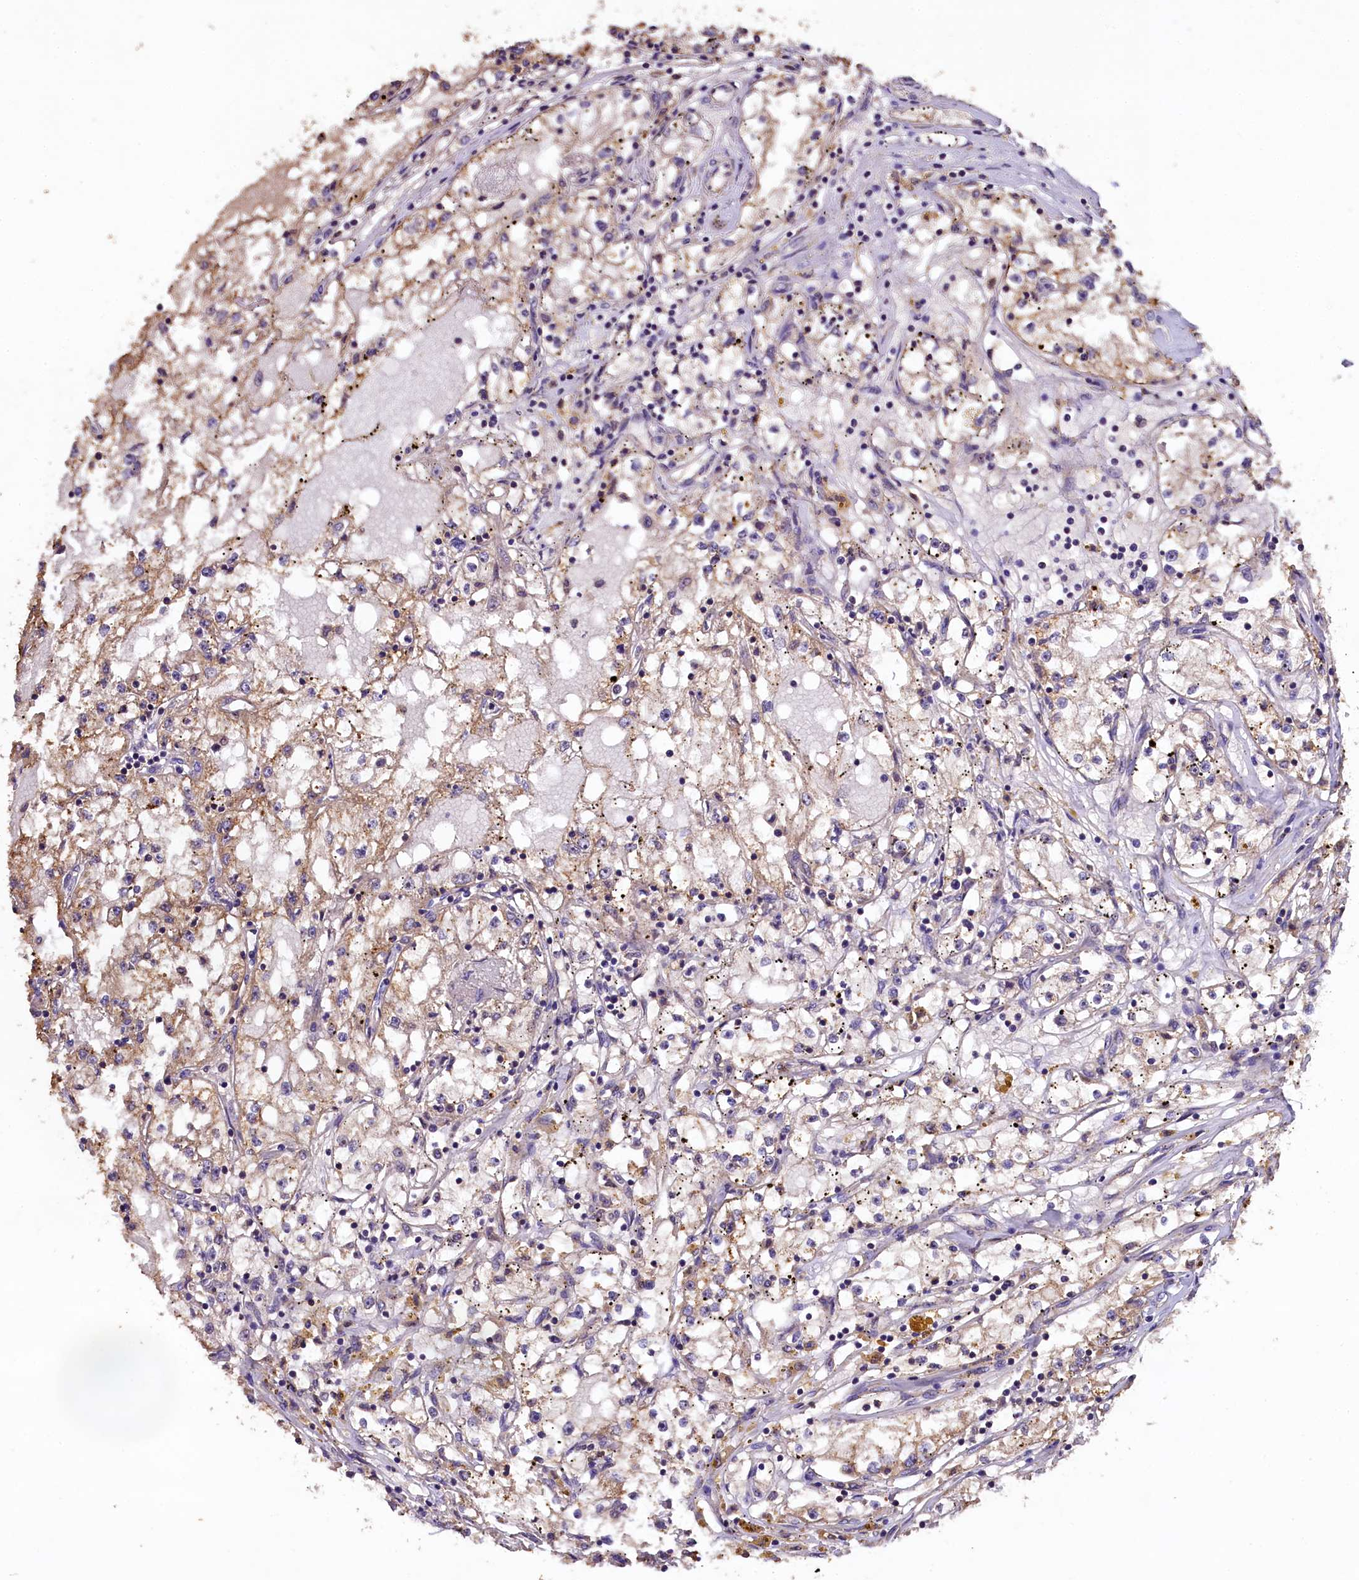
{"staining": {"intensity": "moderate", "quantity": "25%-75%", "location": "cytoplasmic/membranous"}, "tissue": "renal cancer", "cell_type": "Tumor cells", "image_type": "cancer", "snomed": [{"axis": "morphology", "description": "Adenocarcinoma, NOS"}, {"axis": "topography", "description": "Kidney"}], "caption": "Renal cancer (adenocarcinoma) stained for a protein (brown) exhibits moderate cytoplasmic/membranous positive staining in approximately 25%-75% of tumor cells.", "gene": "PLXNB1", "patient": {"sex": "male", "age": 56}}